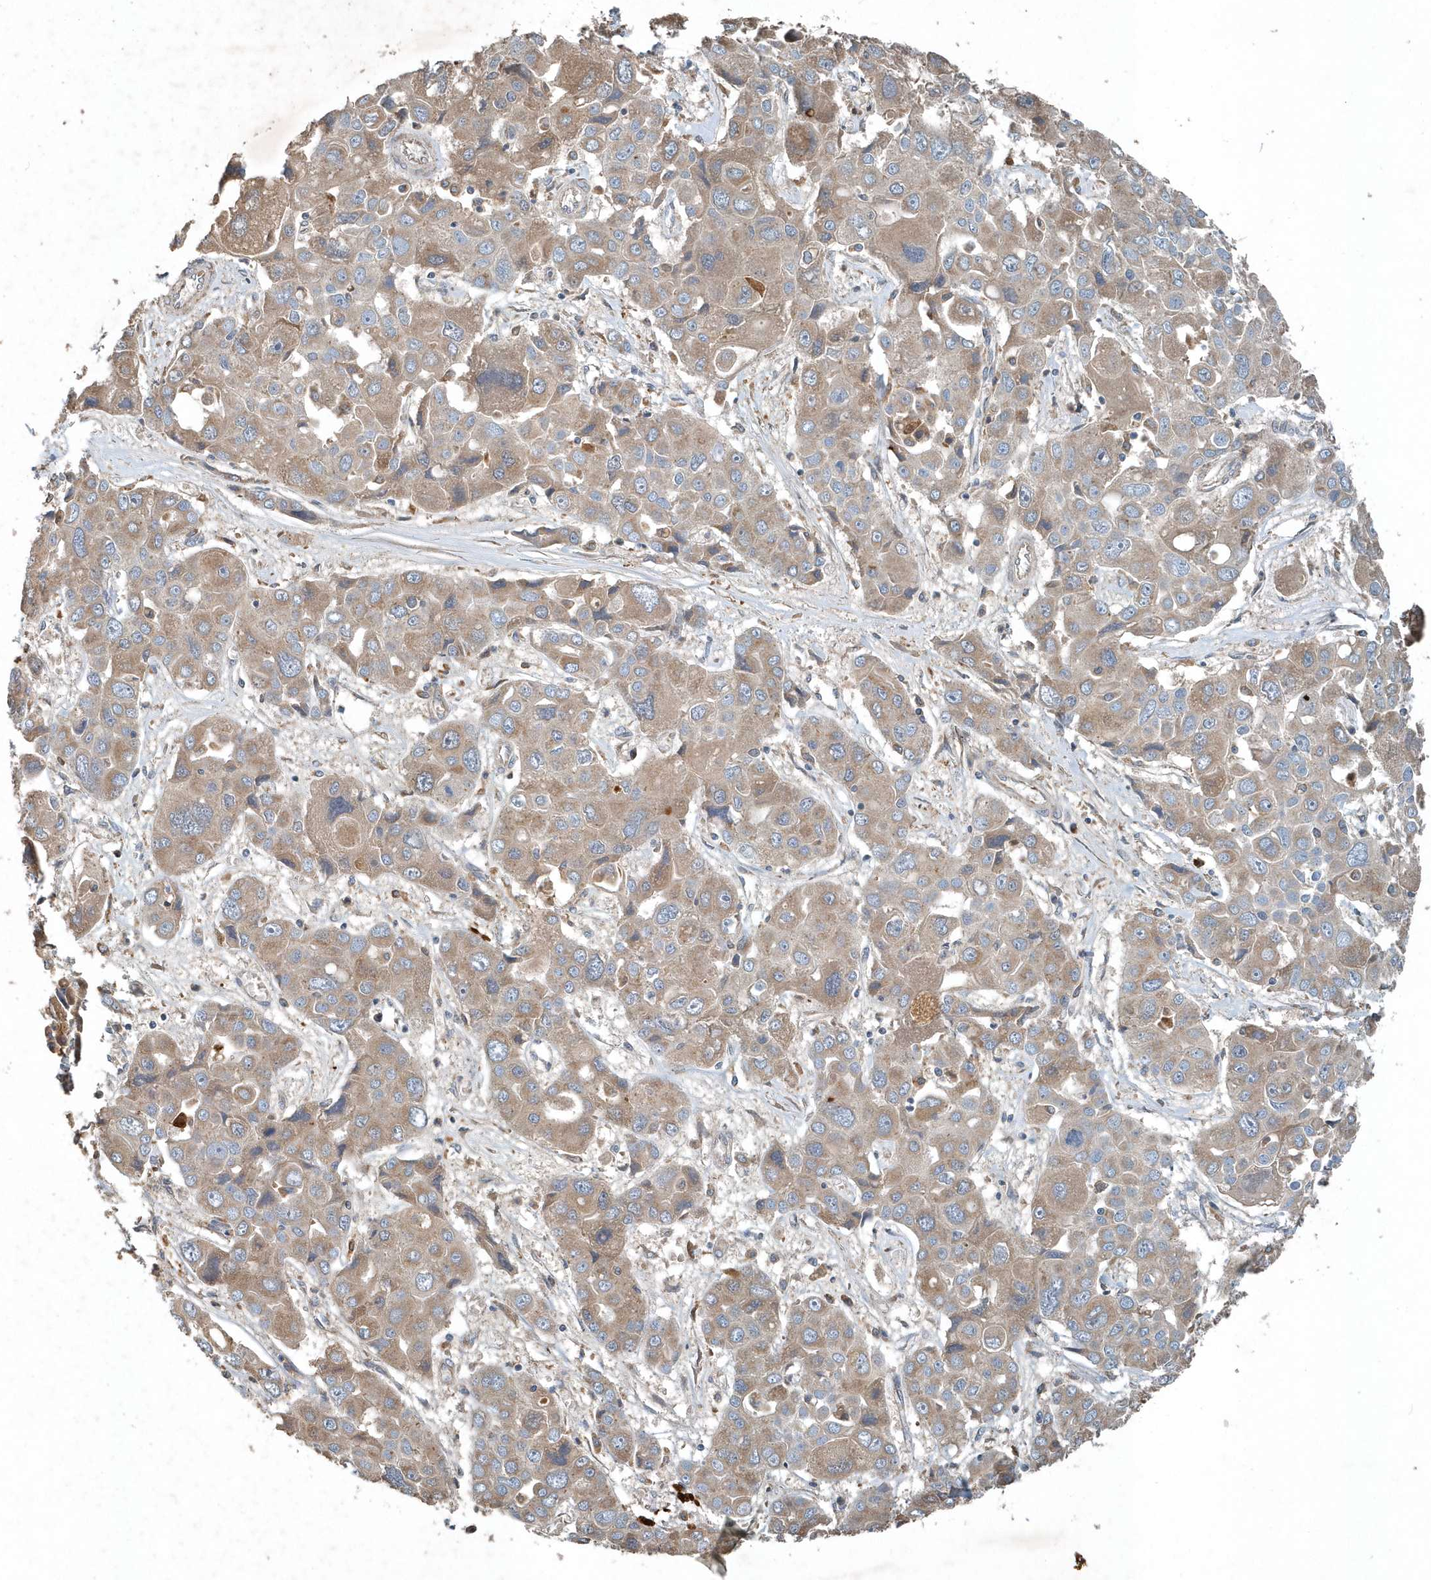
{"staining": {"intensity": "moderate", "quantity": ">75%", "location": "cytoplasmic/membranous"}, "tissue": "liver cancer", "cell_type": "Tumor cells", "image_type": "cancer", "snomed": [{"axis": "morphology", "description": "Cholangiocarcinoma"}, {"axis": "topography", "description": "Liver"}], "caption": "Brown immunohistochemical staining in liver cholangiocarcinoma exhibits moderate cytoplasmic/membranous expression in approximately >75% of tumor cells.", "gene": "SCFD2", "patient": {"sex": "male", "age": 67}}